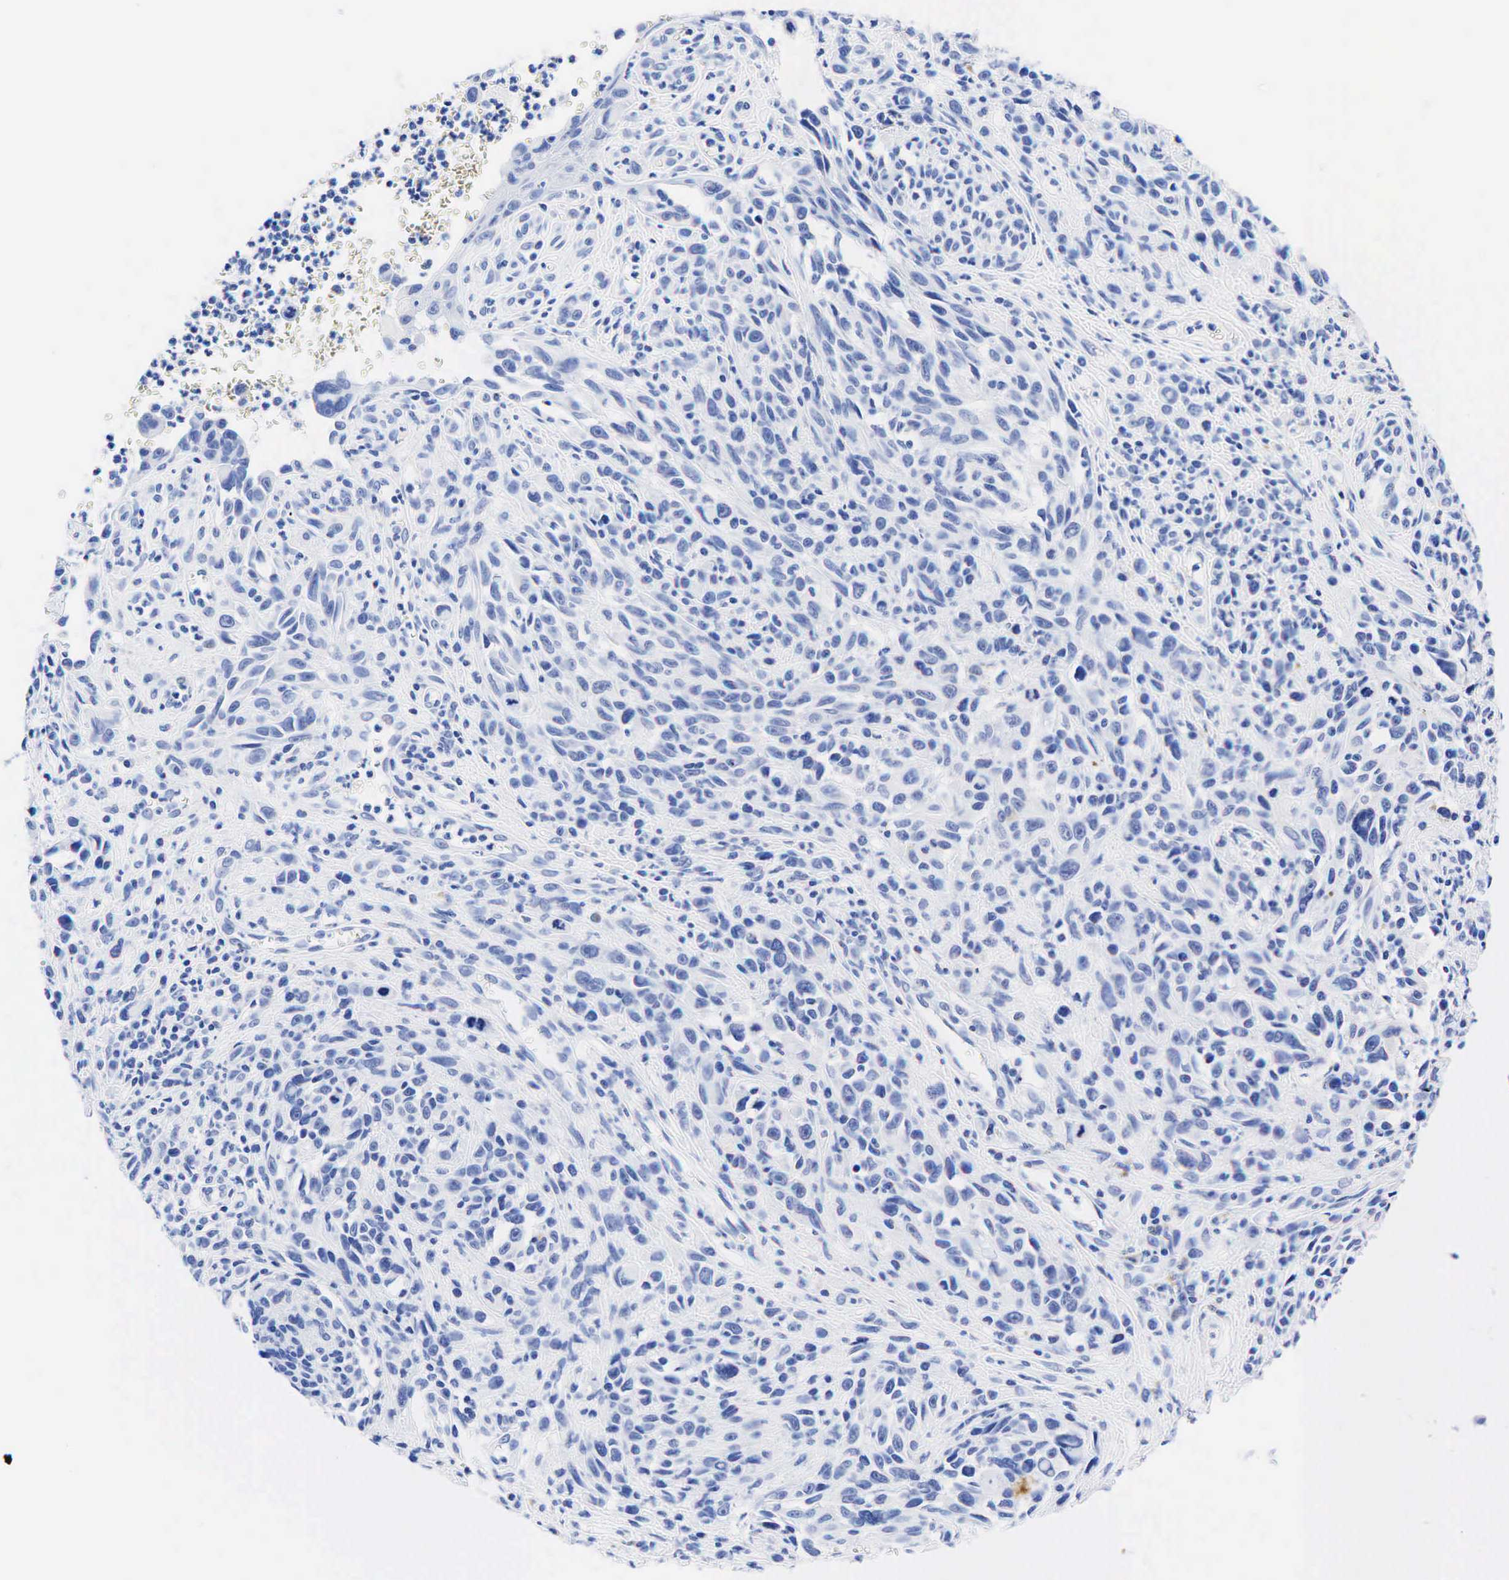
{"staining": {"intensity": "negative", "quantity": "none", "location": "none"}, "tissue": "melanoma", "cell_type": "Tumor cells", "image_type": "cancer", "snomed": [{"axis": "morphology", "description": "Malignant melanoma, NOS"}, {"axis": "topography", "description": "Skin"}], "caption": "There is no significant expression in tumor cells of melanoma.", "gene": "KRT18", "patient": {"sex": "female", "age": 82}}